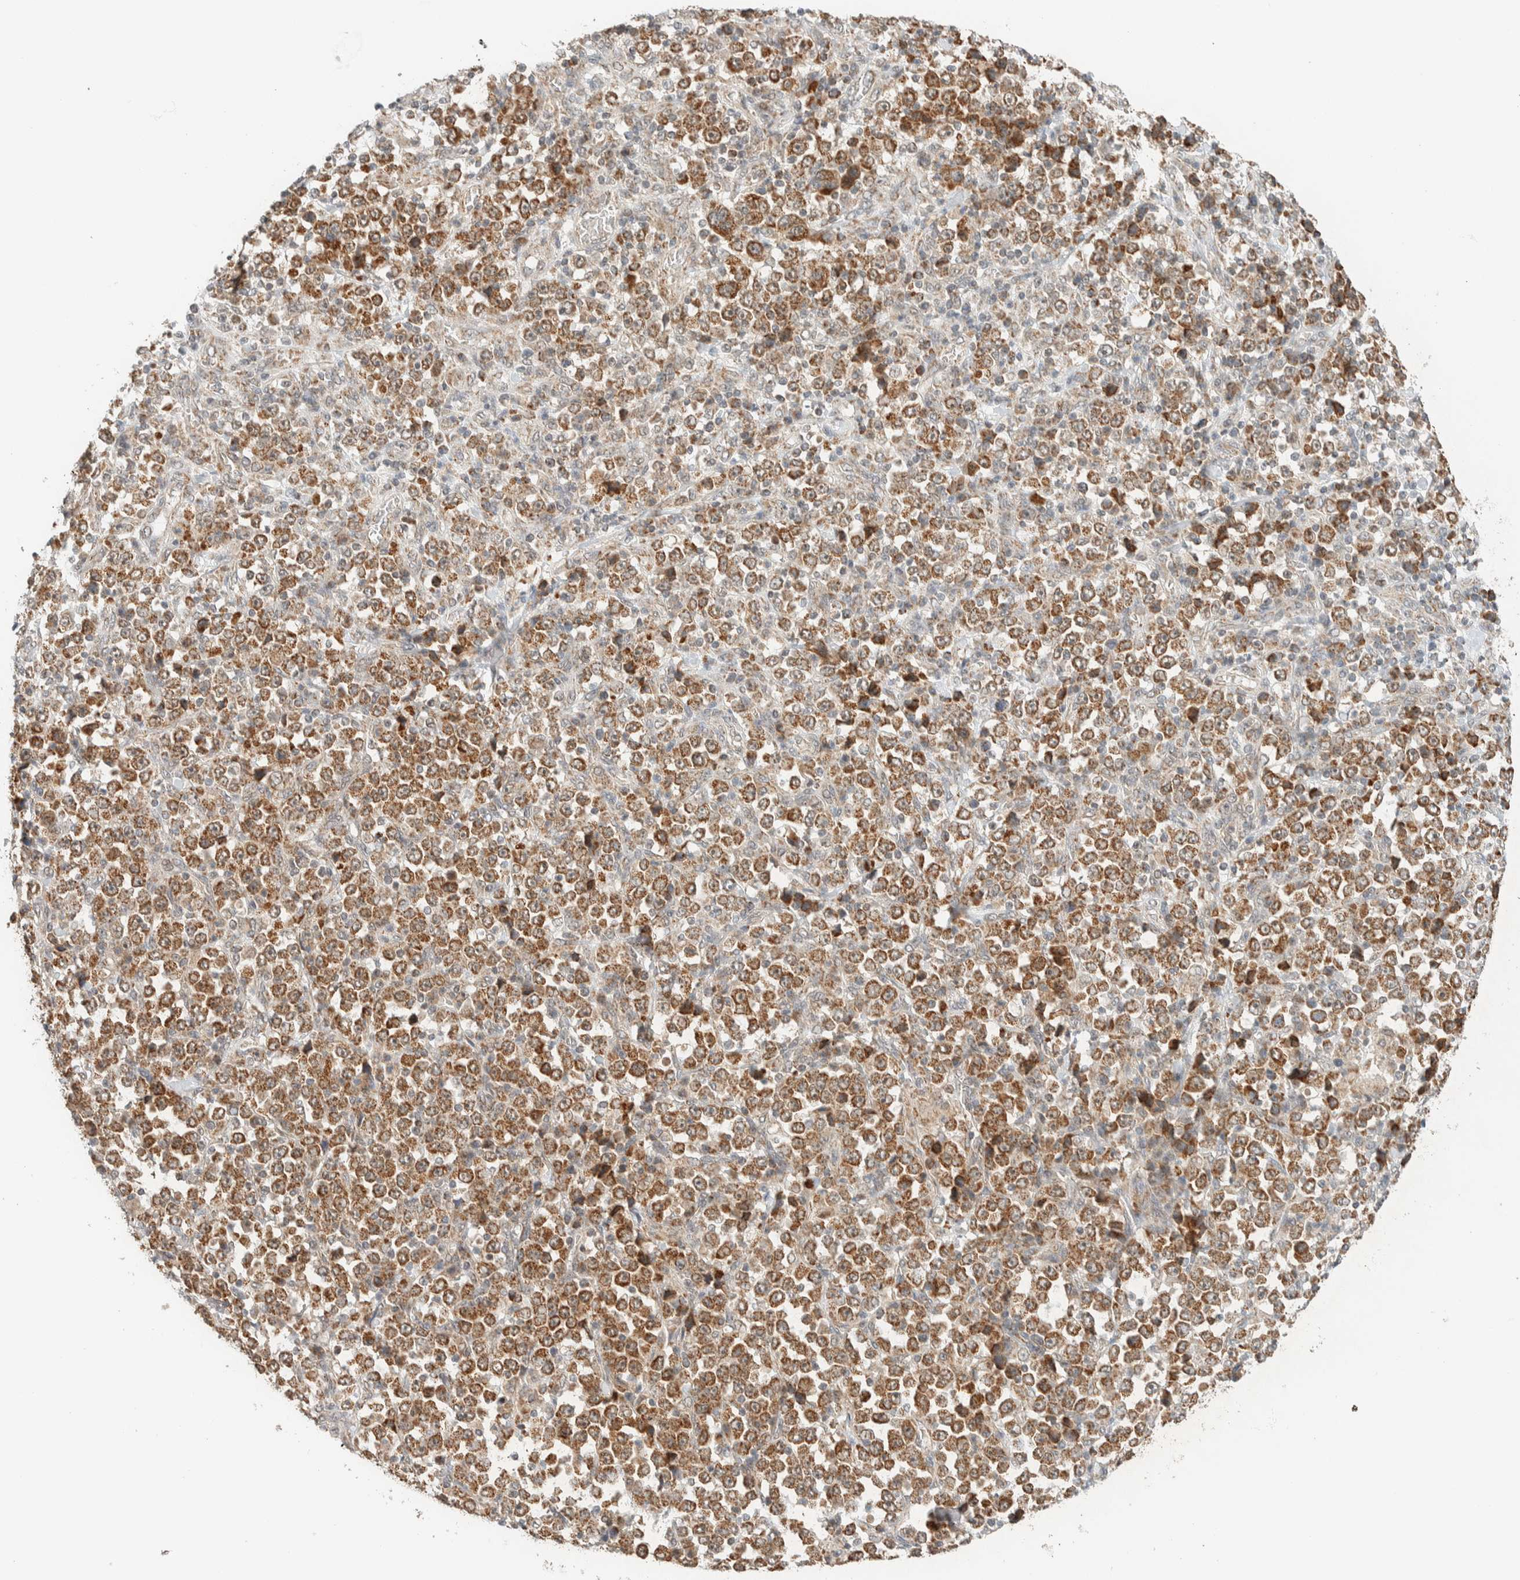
{"staining": {"intensity": "moderate", "quantity": ">75%", "location": "cytoplasmic/membranous"}, "tissue": "stomach cancer", "cell_type": "Tumor cells", "image_type": "cancer", "snomed": [{"axis": "morphology", "description": "Normal tissue, NOS"}, {"axis": "morphology", "description": "Adenocarcinoma, NOS"}, {"axis": "topography", "description": "Stomach, upper"}, {"axis": "topography", "description": "Stomach"}], "caption": "This is an image of immunohistochemistry (IHC) staining of stomach adenocarcinoma, which shows moderate staining in the cytoplasmic/membranous of tumor cells.", "gene": "MRPL41", "patient": {"sex": "male", "age": 59}}